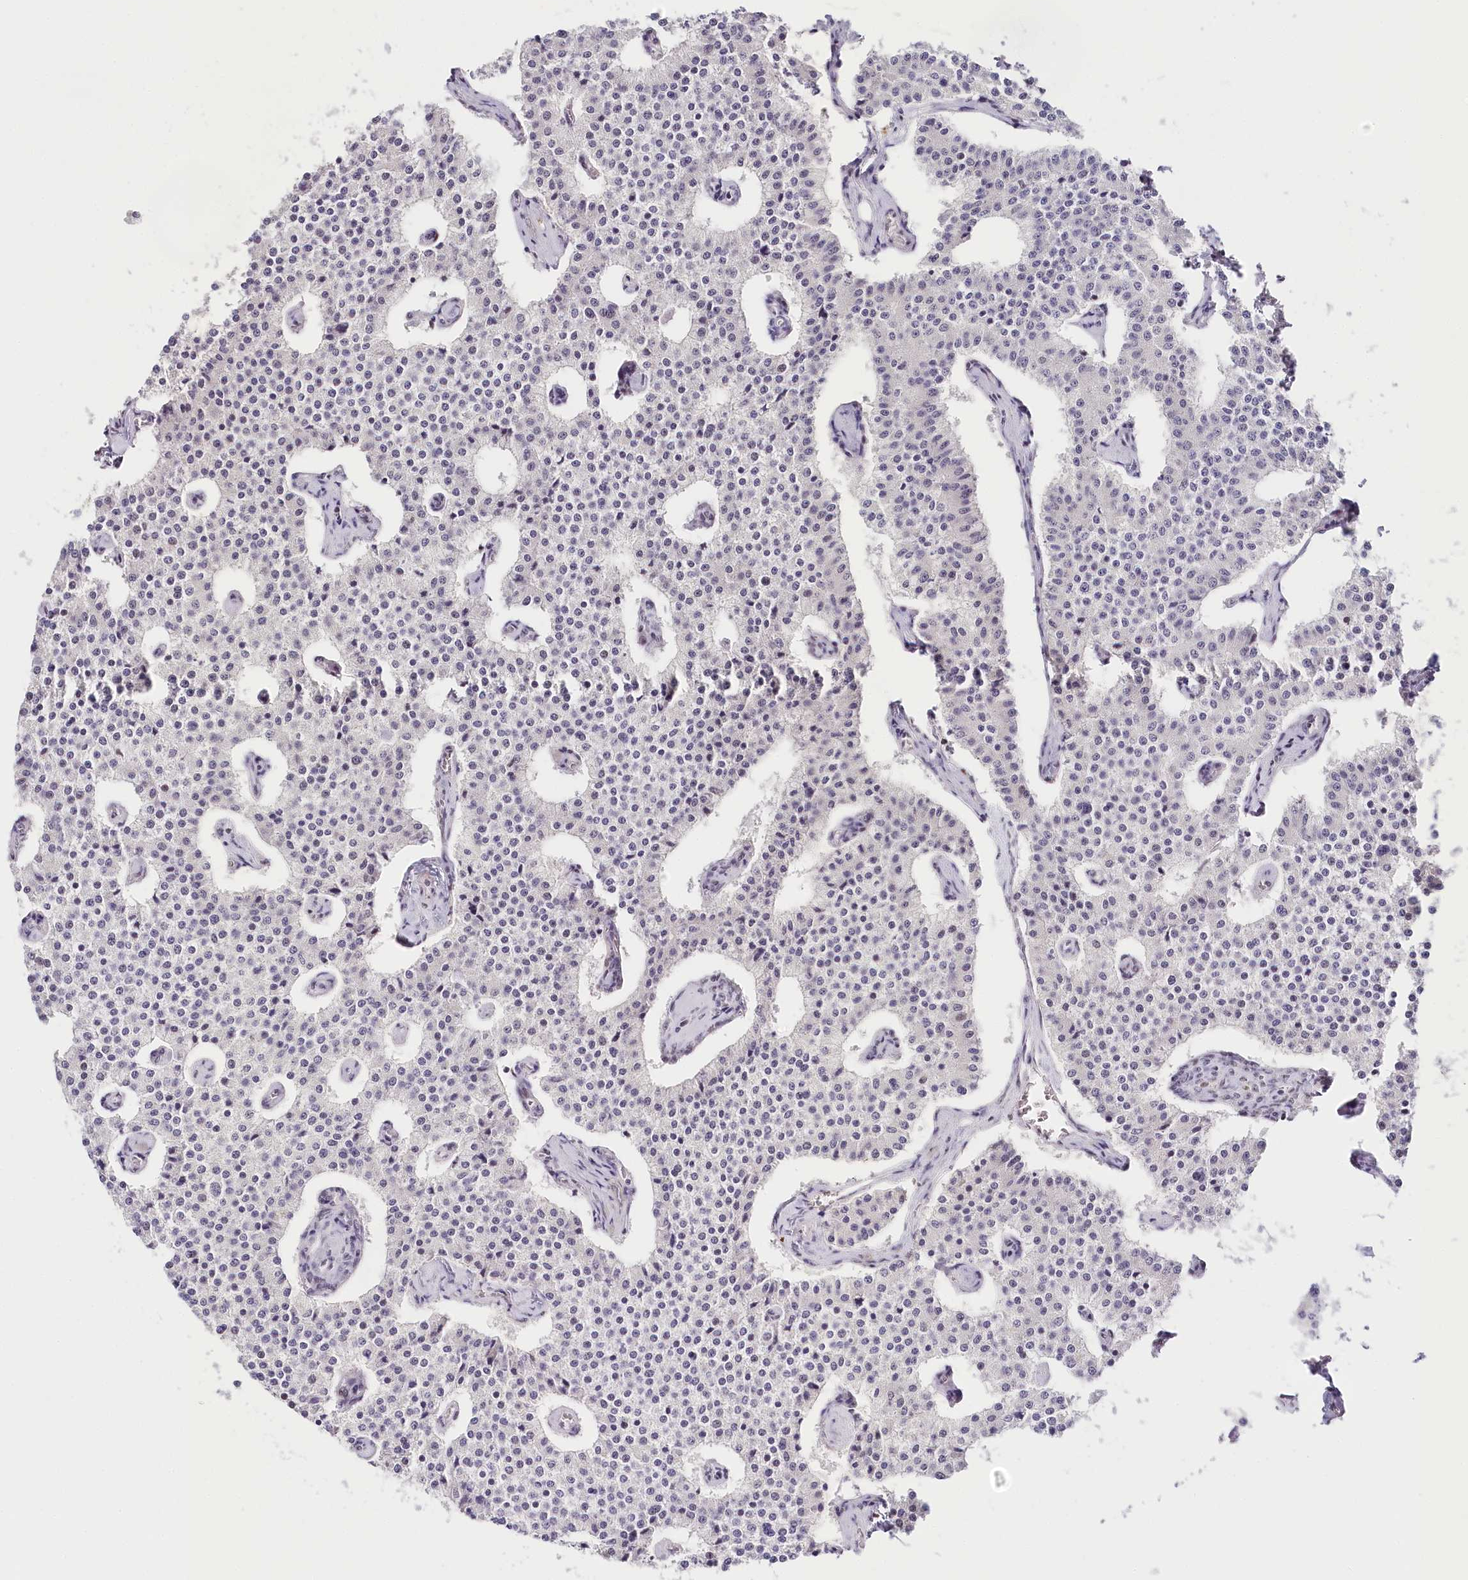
{"staining": {"intensity": "negative", "quantity": "none", "location": "none"}, "tissue": "carcinoid", "cell_type": "Tumor cells", "image_type": "cancer", "snomed": [{"axis": "morphology", "description": "Carcinoid, malignant, NOS"}, {"axis": "topography", "description": "Colon"}], "caption": "Protein analysis of carcinoid exhibits no significant staining in tumor cells.", "gene": "TP53", "patient": {"sex": "female", "age": 52}}